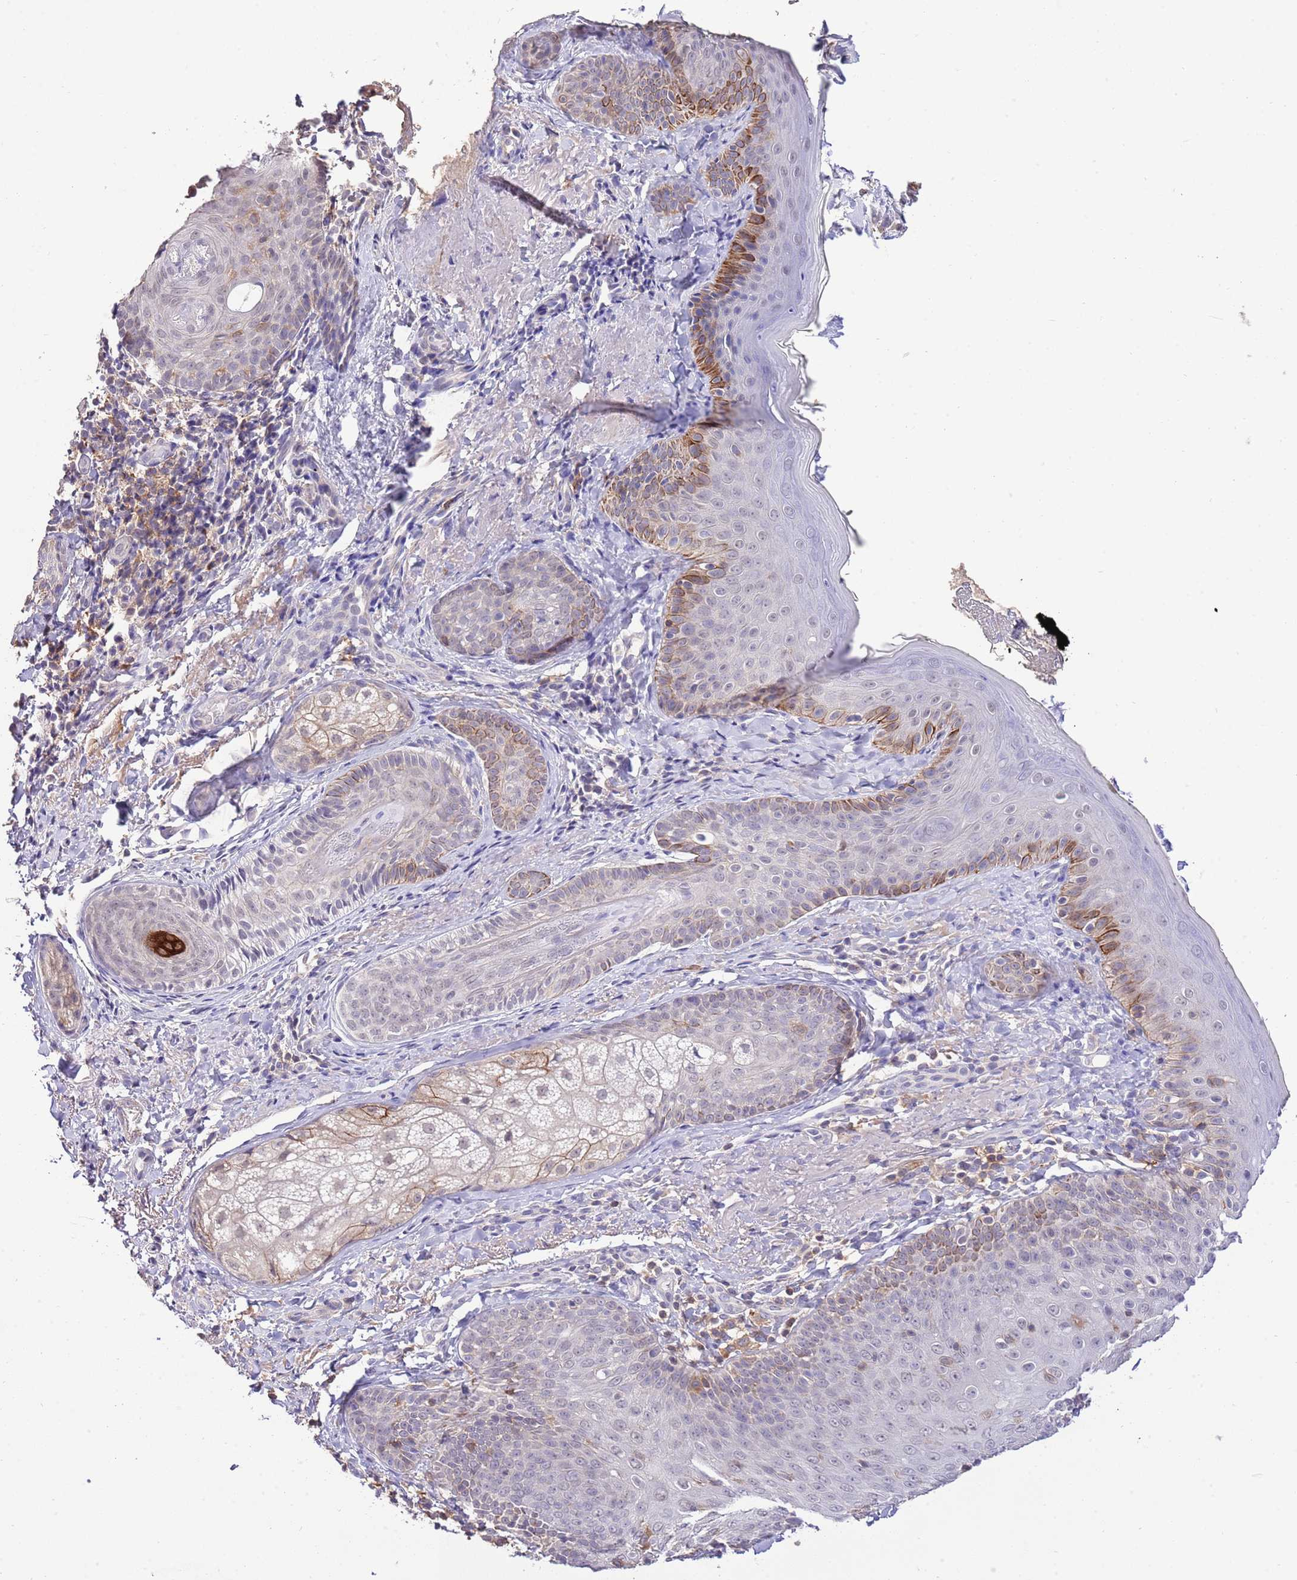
{"staining": {"intensity": "negative", "quantity": "none", "location": "none"}, "tissue": "skin", "cell_type": "Fibroblasts", "image_type": "normal", "snomed": [{"axis": "morphology", "description": "Normal tissue, NOS"}, {"axis": "topography", "description": "Skin"}], "caption": "This image is of normal skin stained with IHC to label a protein in brown with the nuclei are counter-stained blue. There is no staining in fibroblasts. (IHC, brightfield microscopy, high magnification).", "gene": "EFHD1", "patient": {"sex": "male", "age": 57}}